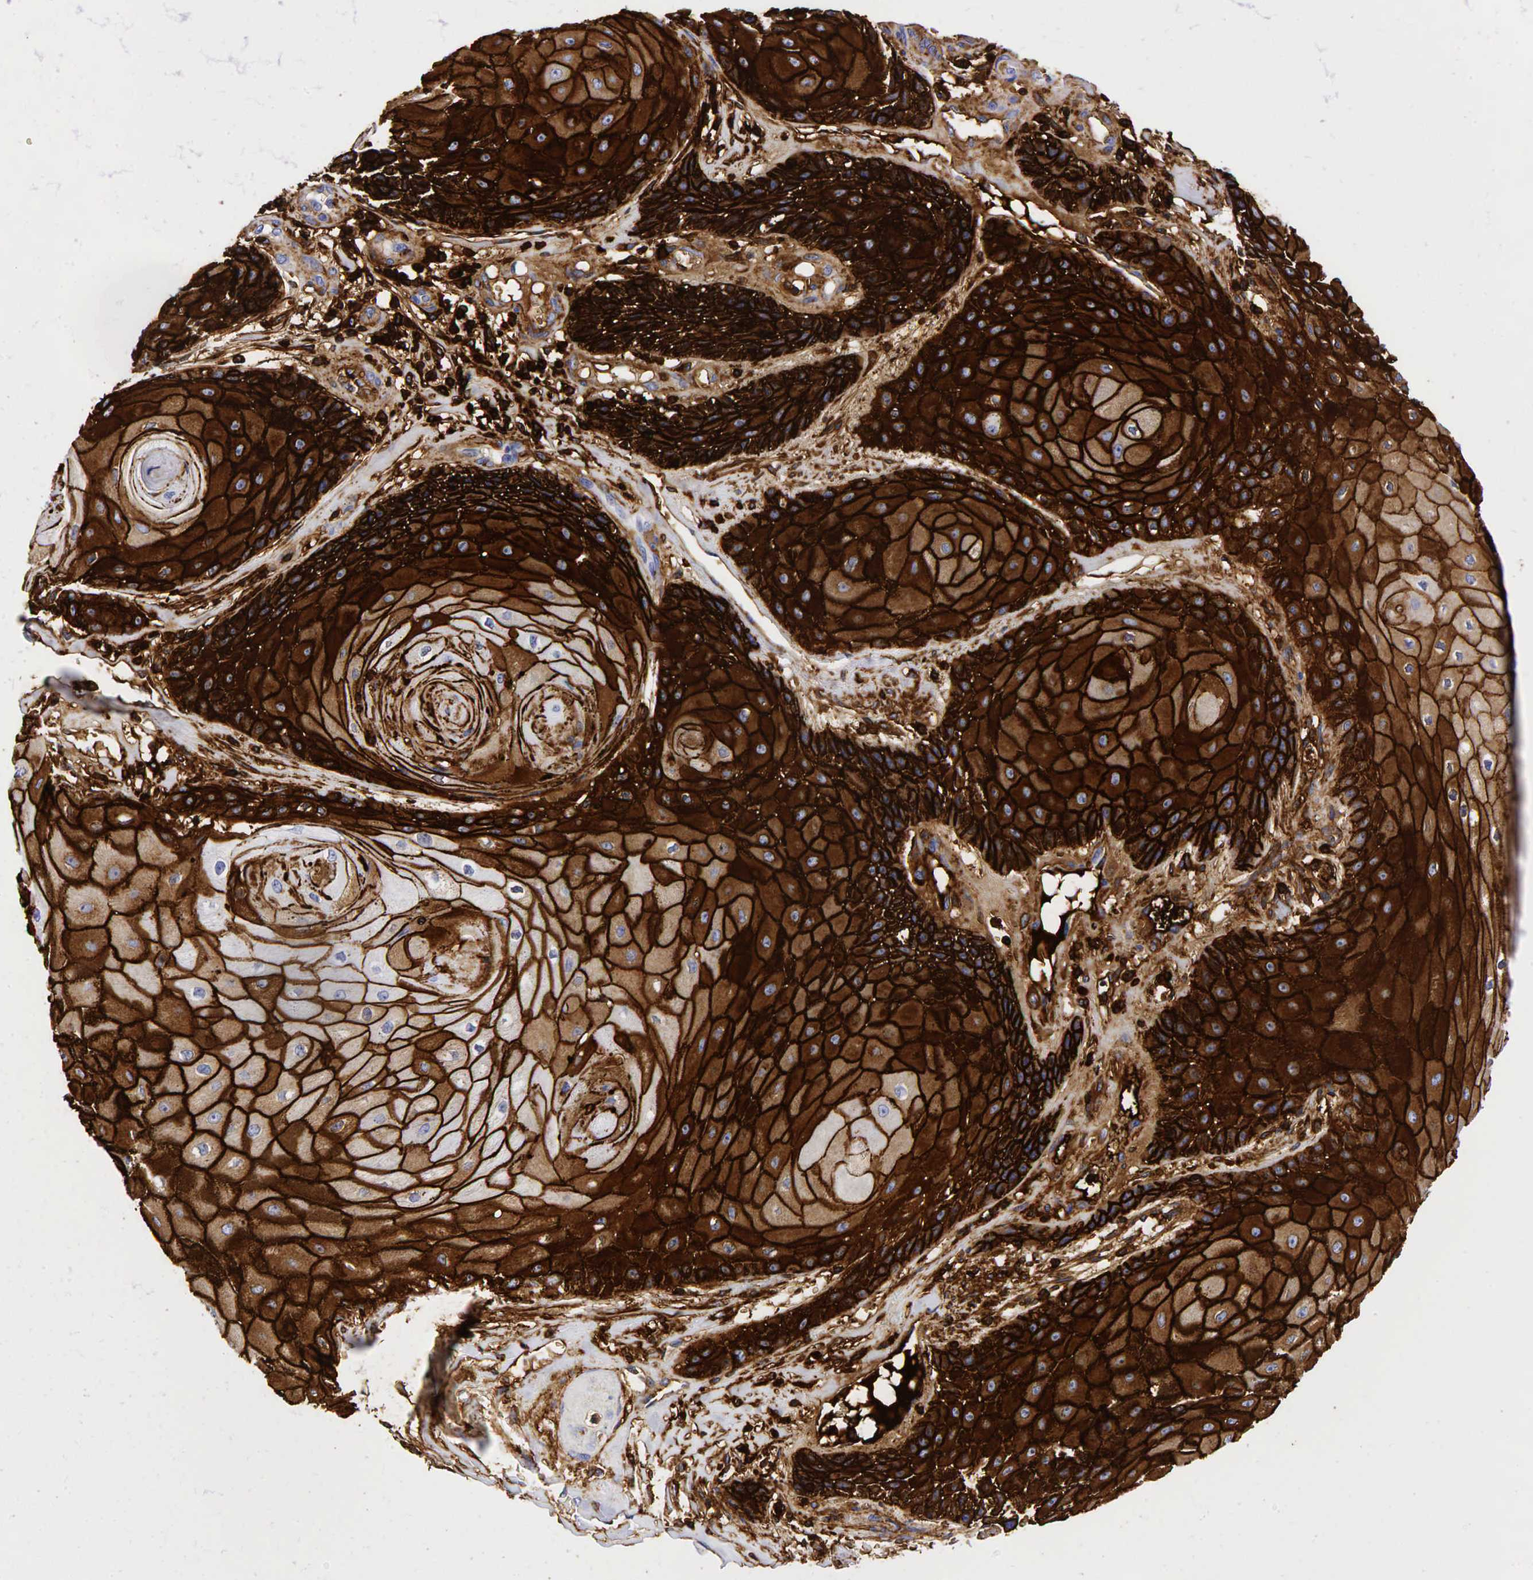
{"staining": {"intensity": "strong", "quantity": ">75%", "location": "cytoplasmic/membranous"}, "tissue": "skin cancer", "cell_type": "Tumor cells", "image_type": "cancer", "snomed": [{"axis": "morphology", "description": "Squamous cell carcinoma, NOS"}, {"axis": "topography", "description": "Skin"}], "caption": "Tumor cells show high levels of strong cytoplasmic/membranous positivity in about >75% of cells in human skin cancer (squamous cell carcinoma).", "gene": "CD44", "patient": {"sex": "male", "age": 57}}